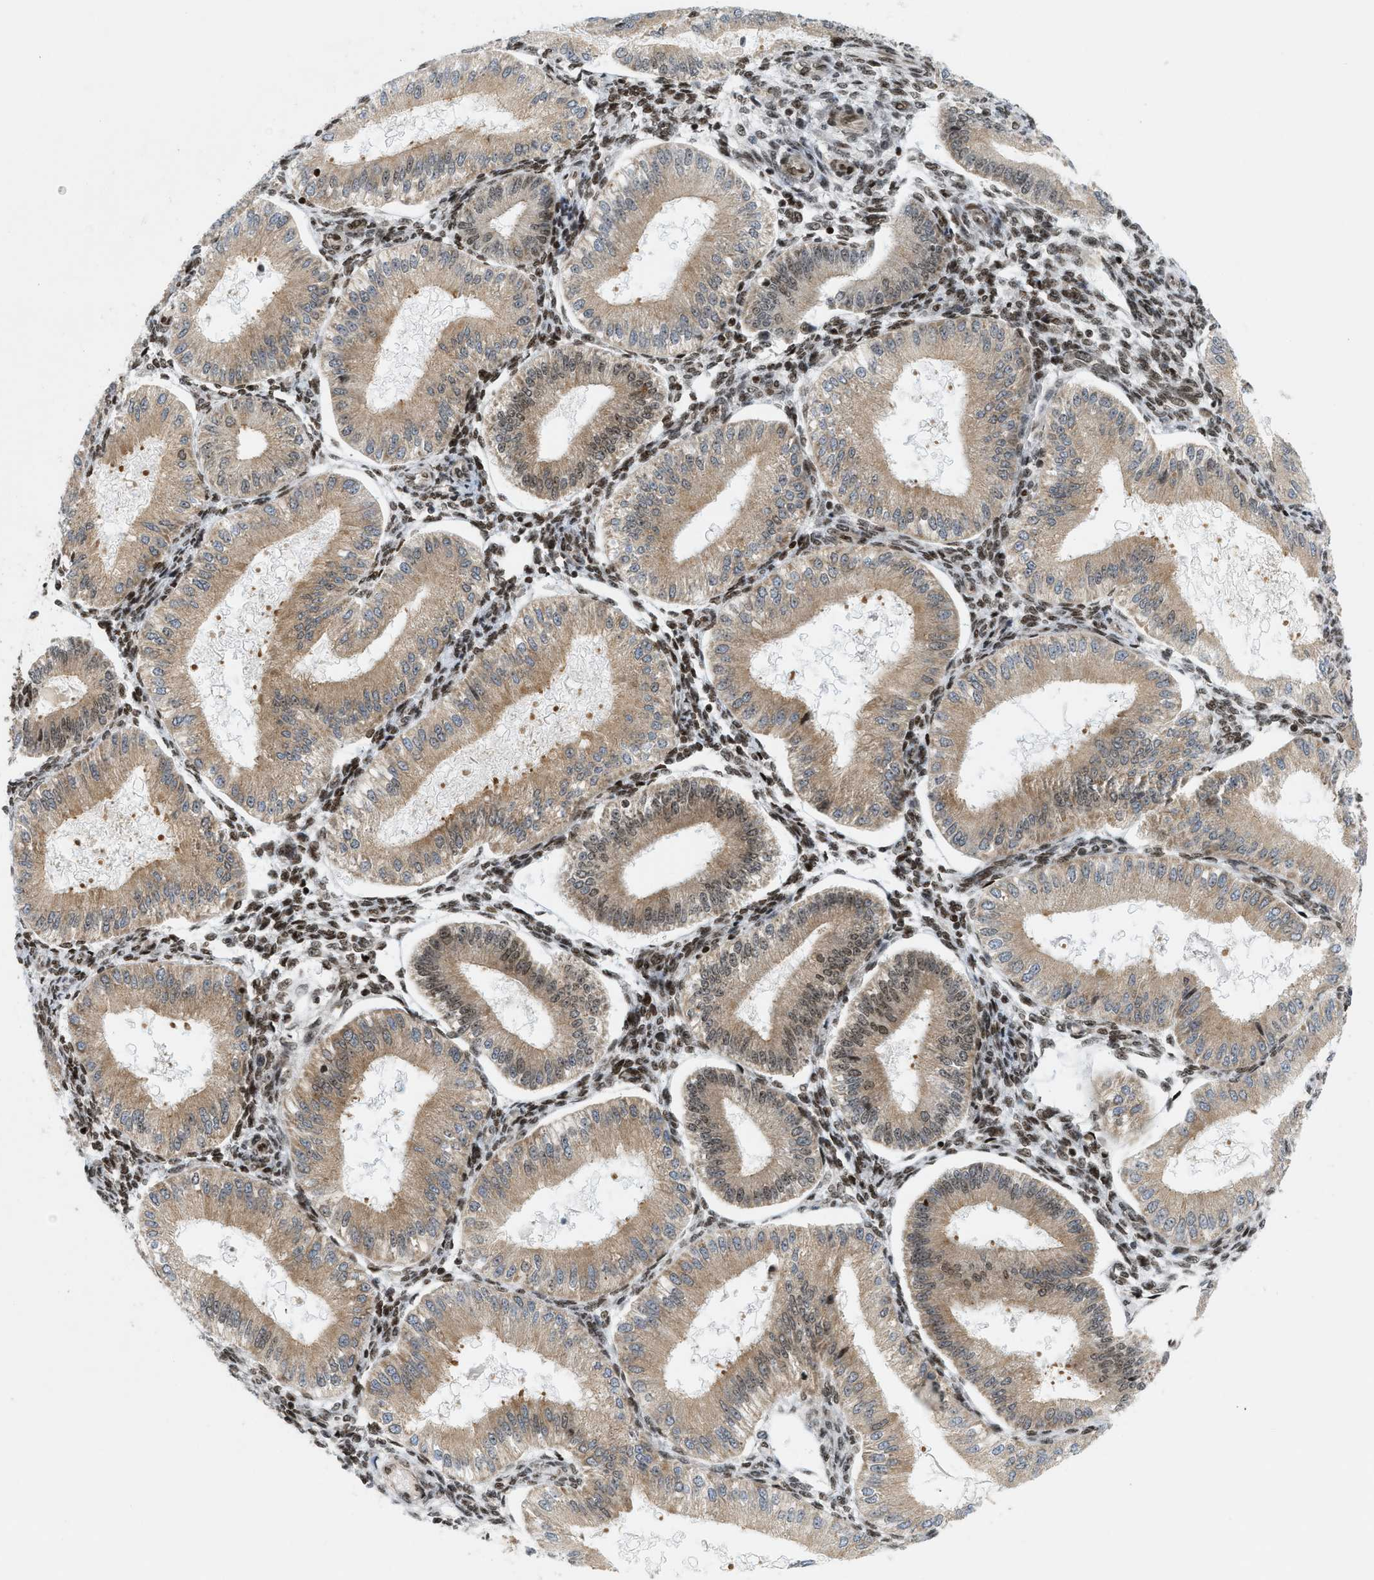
{"staining": {"intensity": "moderate", "quantity": "25%-75%", "location": "nuclear"}, "tissue": "endometrium", "cell_type": "Cells in endometrial stroma", "image_type": "normal", "snomed": [{"axis": "morphology", "description": "Normal tissue, NOS"}, {"axis": "topography", "description": "Endometrium"}], "caption": "Immunohistochemical staining of benign endometrium demonstrates 25%-75% levels of moderate nuclear protein staining in about 25%-75% of cells in endometrial stroma. The staining is performed using DAB brown chromogen to label protein expression. The nuclei are counter-stained blue using hematoxylin.", "gene": "ZNF22", "patient": {"sex": "female", "age": 39}}